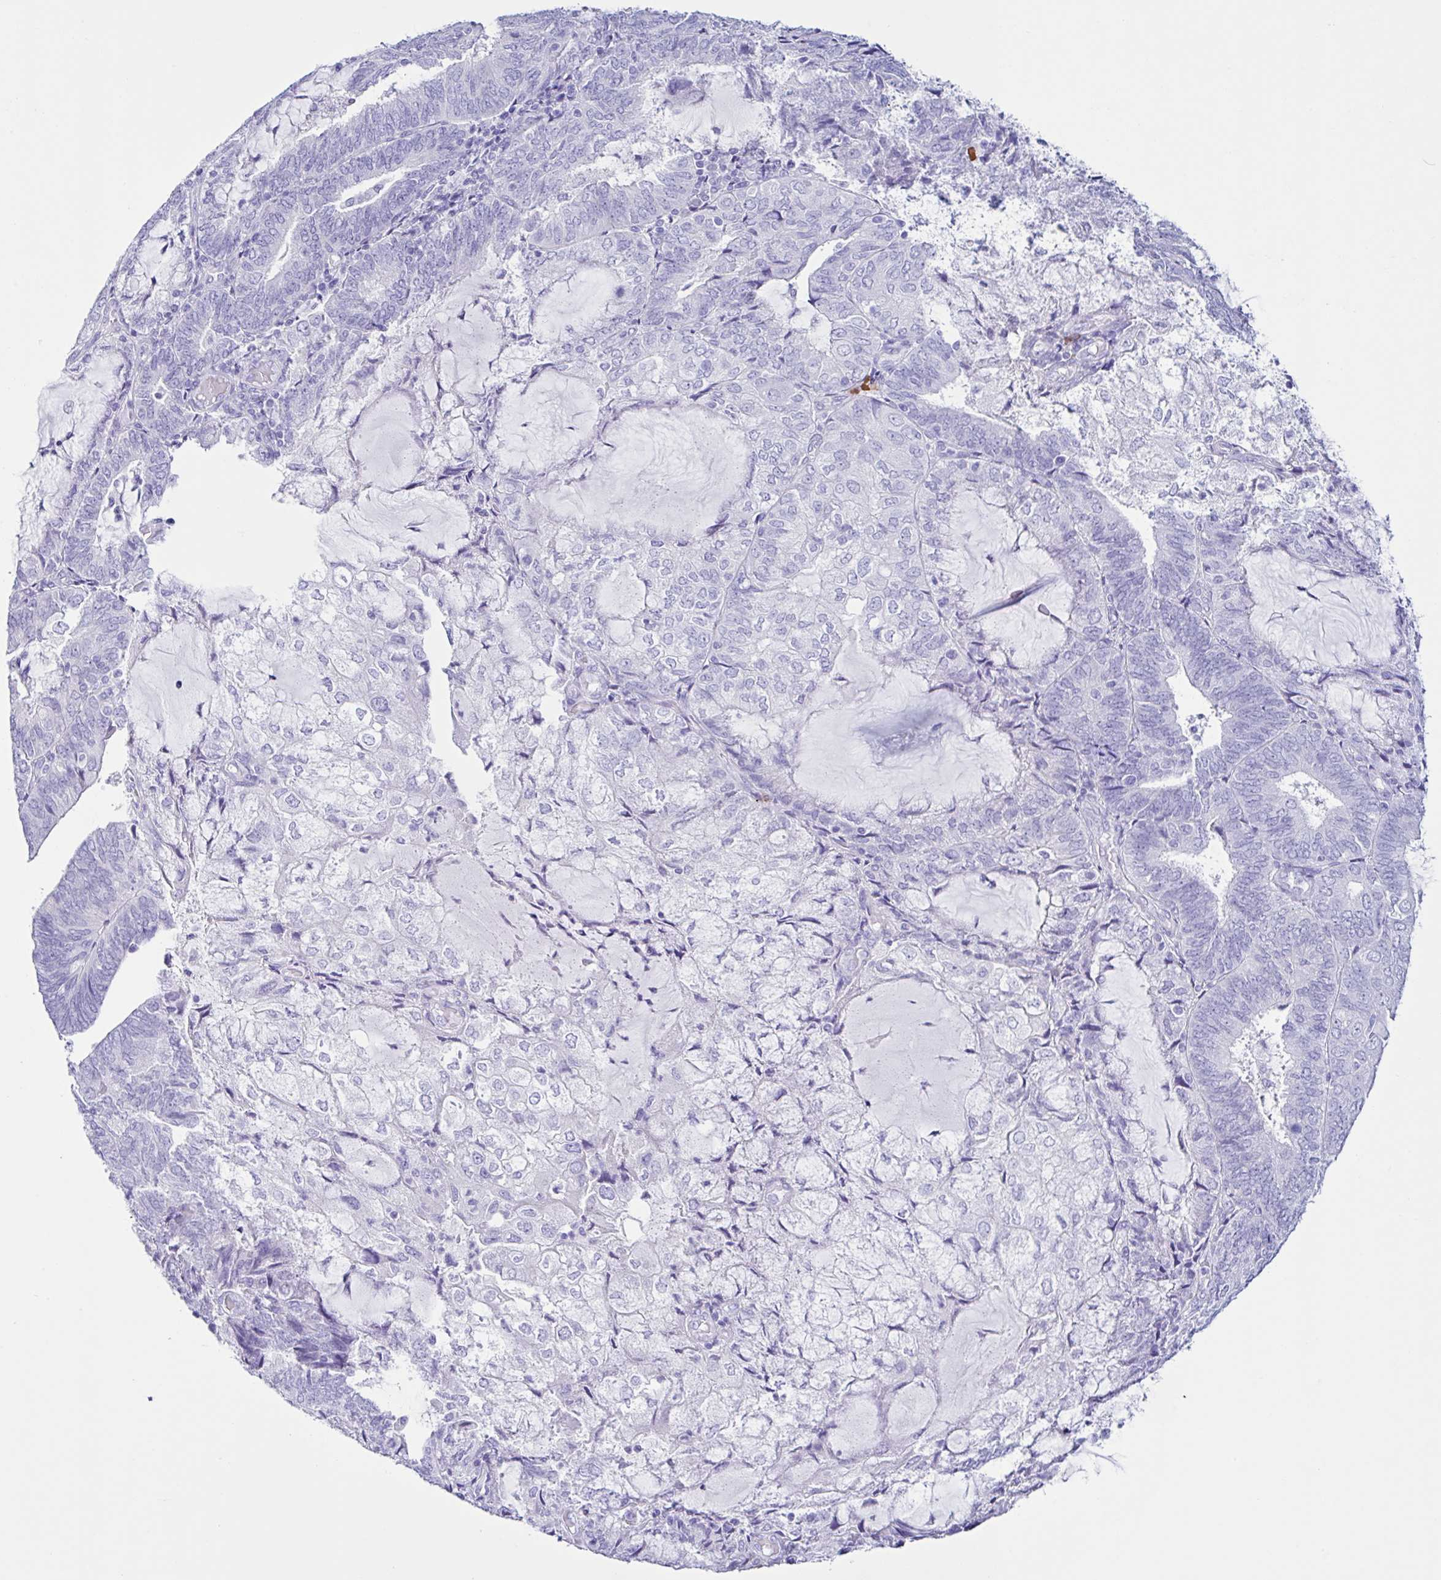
{"staining": {"intensity": "negative", "quantity": "none", "location": "none"}, "tissue": "endometrial cancer", "cell_type": "Tumor cells", "image_type": "cancer", "snomed": [{"axis": "morphology", "description": "Adenocarcinoma, NOS"}, {"axis": "topography", "description": "Endometrium"}], "caption": "There is no significant positivity in tumor cells of adenocarcinoma (endometrial).", "gene": "PIGF", "patient": {"sex": "female", "age": 81}}